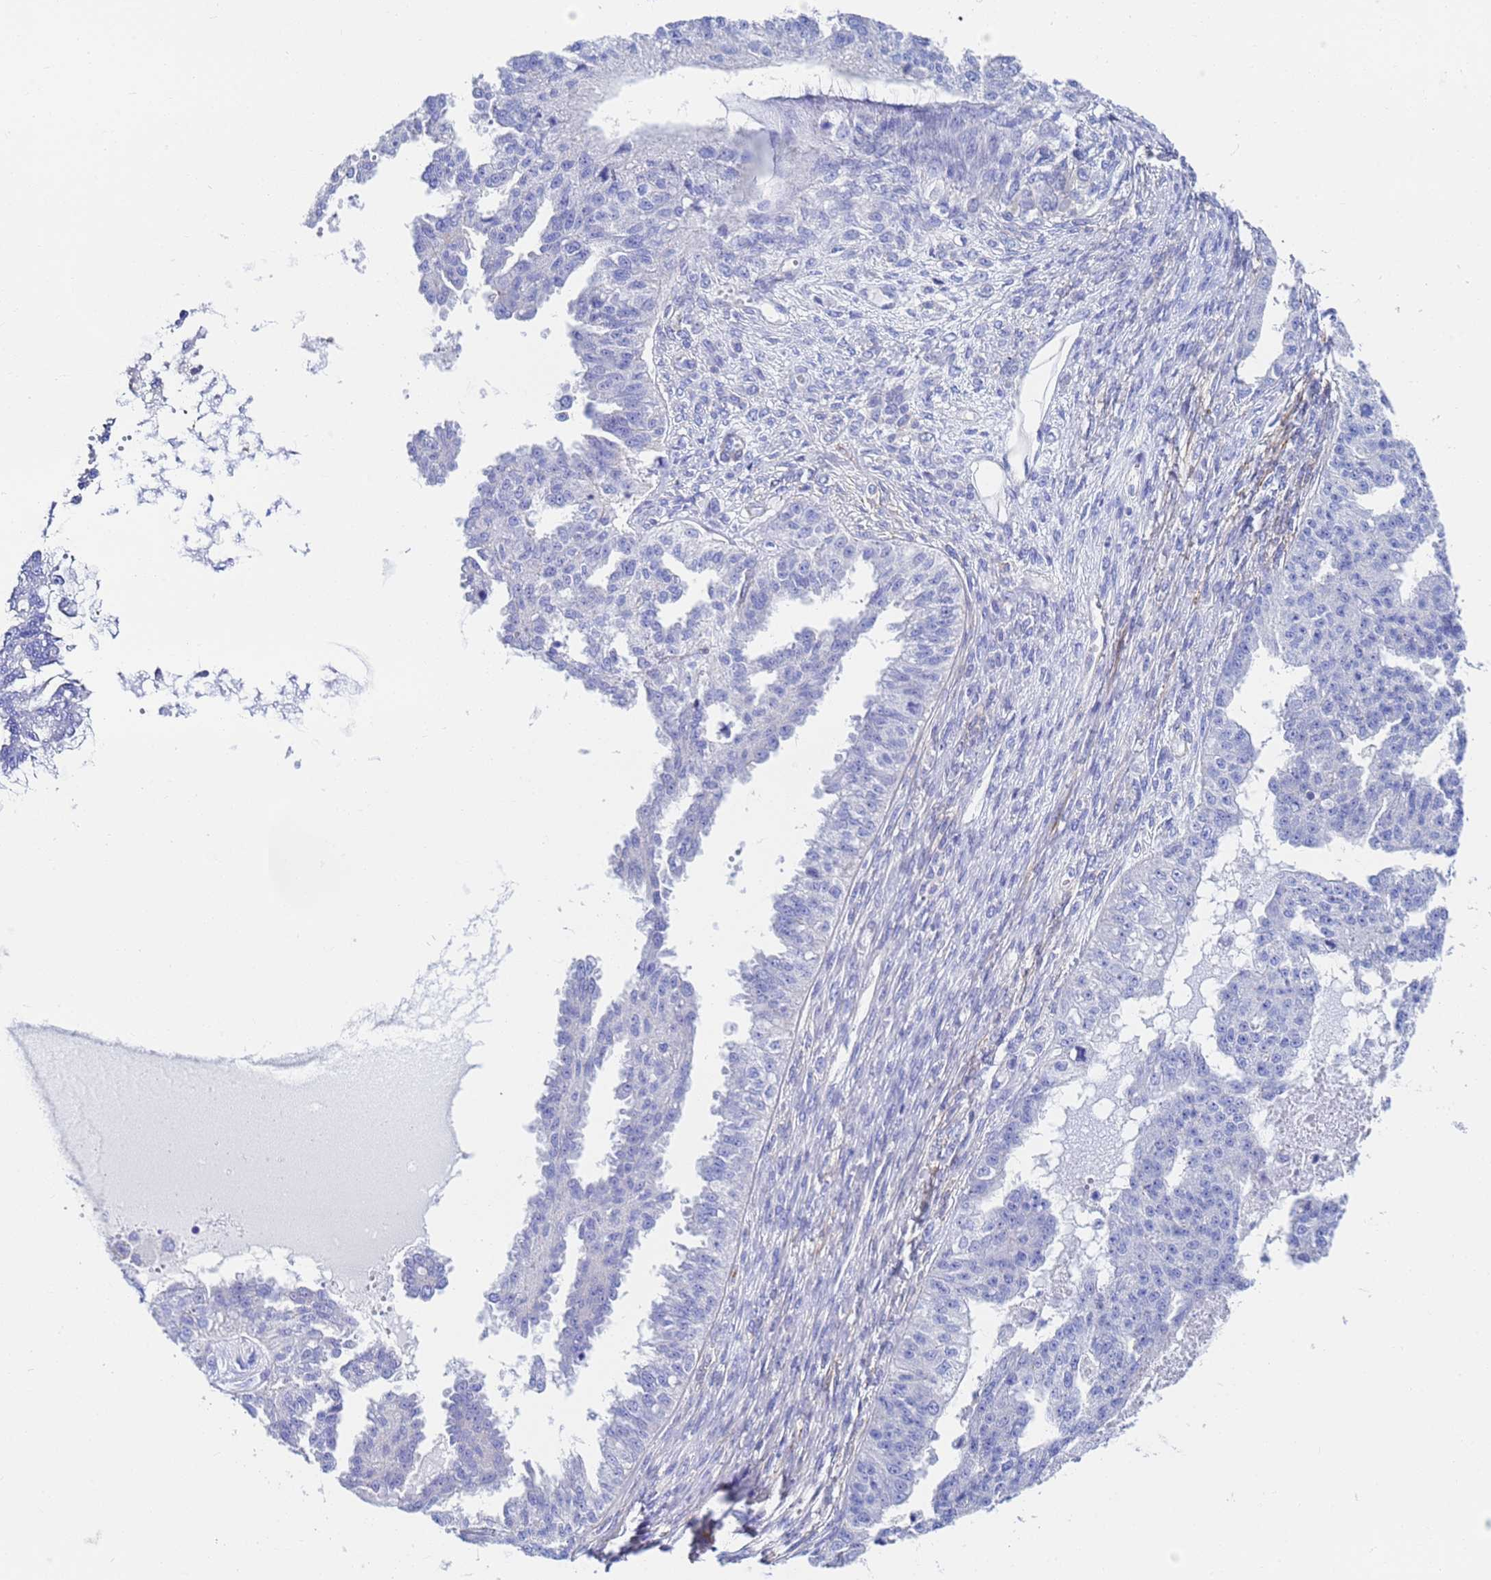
{"staining": {"intensity": "negative", "quantity": "none", "location": "none"}, "tissue": "ovarian cancer", "cell_type": "Tumor cells", "image_type": "cancer", "snomed": [{"axis": "morphology", "description": "Cystadenocarcinoma, serous, NOS"}, {"axis": "topography", "description": "Ovary"}], "caption": "IHC micrograph of neoplastic tissue: ovarian cancer stained with DAB shows no significant protein expression in tumor cells.", "gene": "RAB39B", "patient": {"sex": "female", "age": 58}}